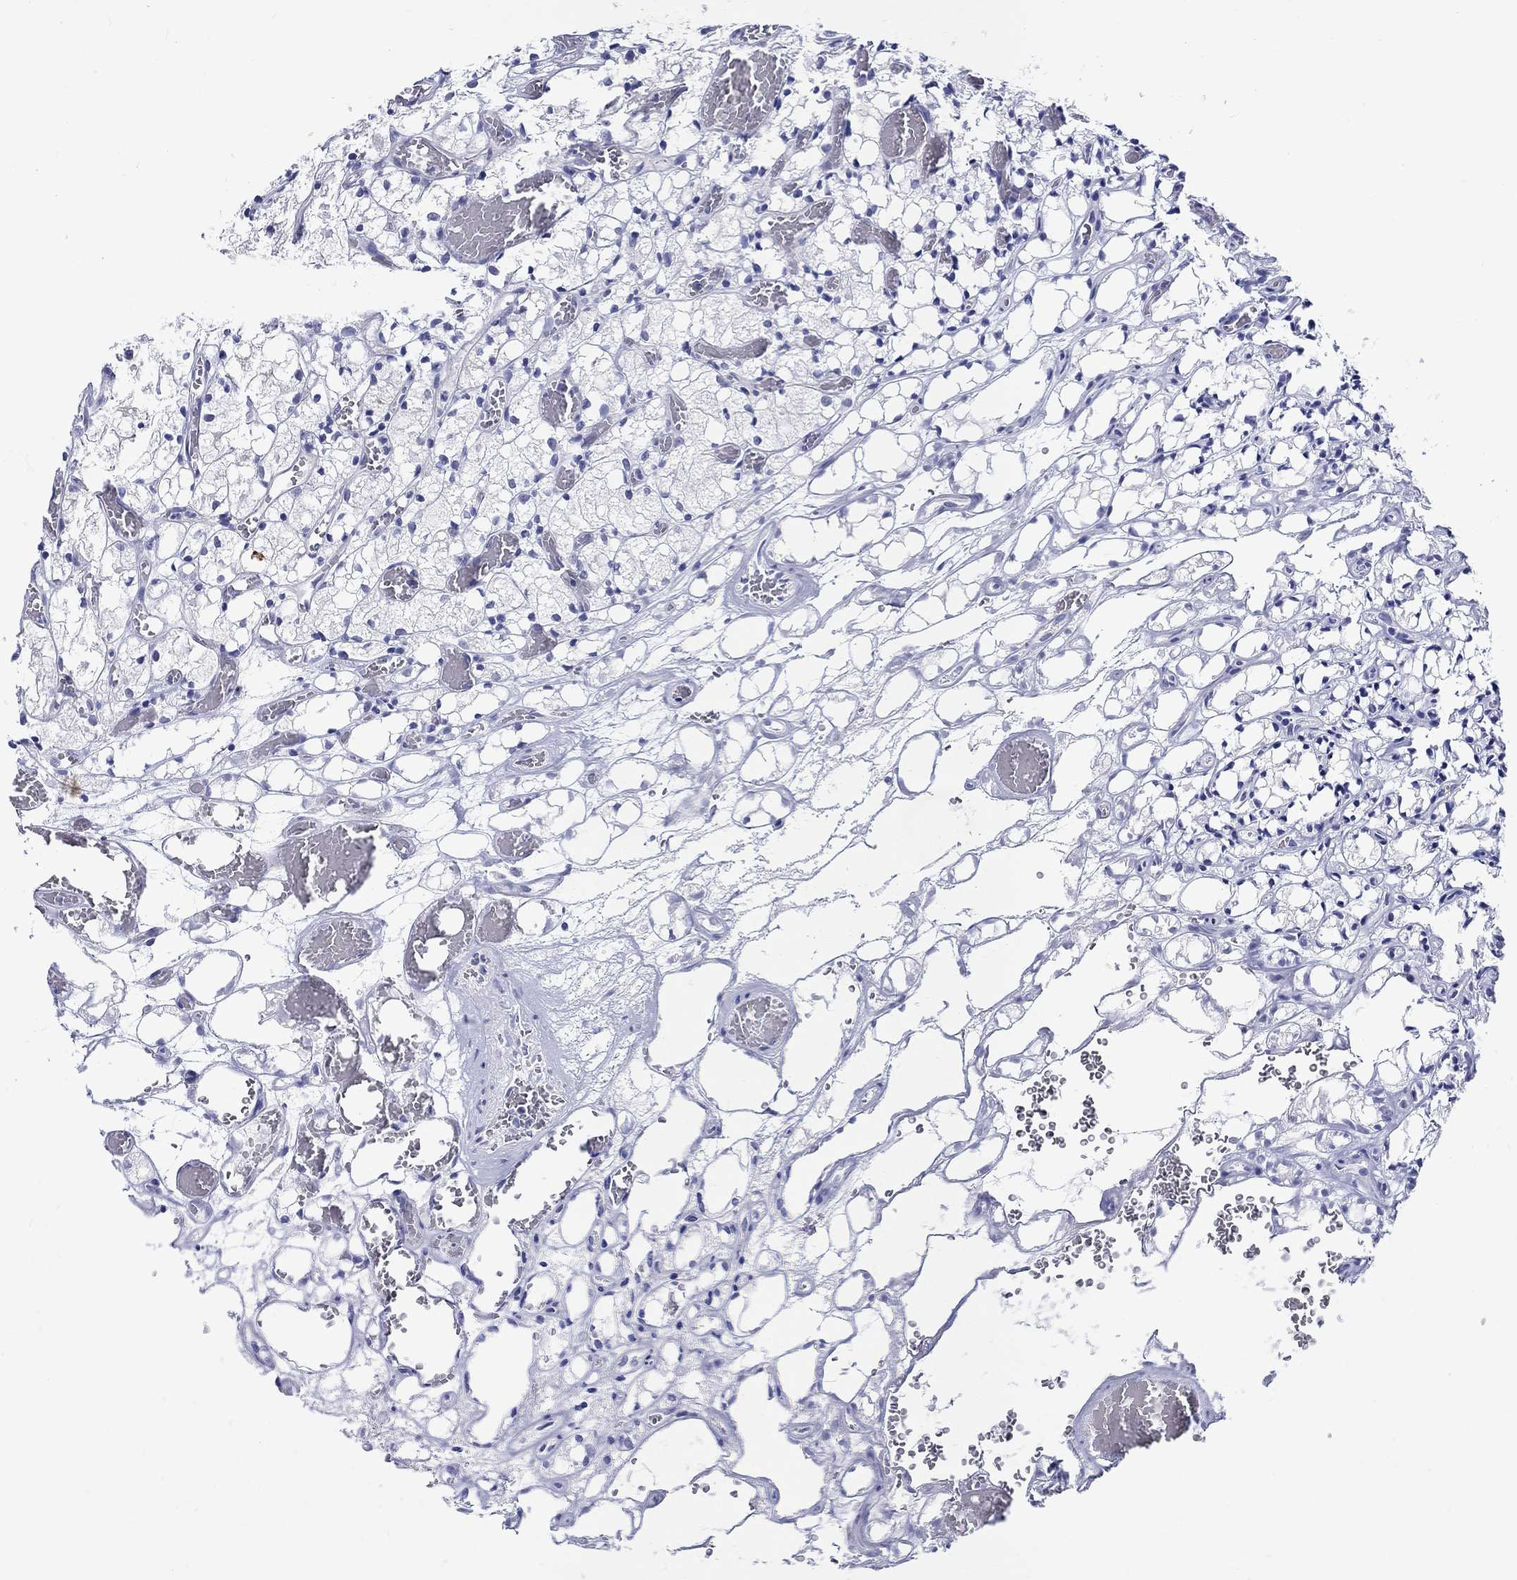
{"staining": {"intensity": "negative", "quantity": "none", "location": "none"}, "tissue": "renal cancer", "cell_type": "Tumor cells", "image_type": "cancer", "snomed": [{"axis": "morphology", "description": "Adenocarcinoma, NOS"}, {"axis": "topography", "description": "Kidney"}], "caption": "Adenocarcinoma (renal) was stained to show a protein in brown. There is no significant staining in tumor cells. (DAB immunohistochemistry with hematoxylin counter stain).", "gene": "CRYGS", "patient": {"sex": "female", "age": 69}}